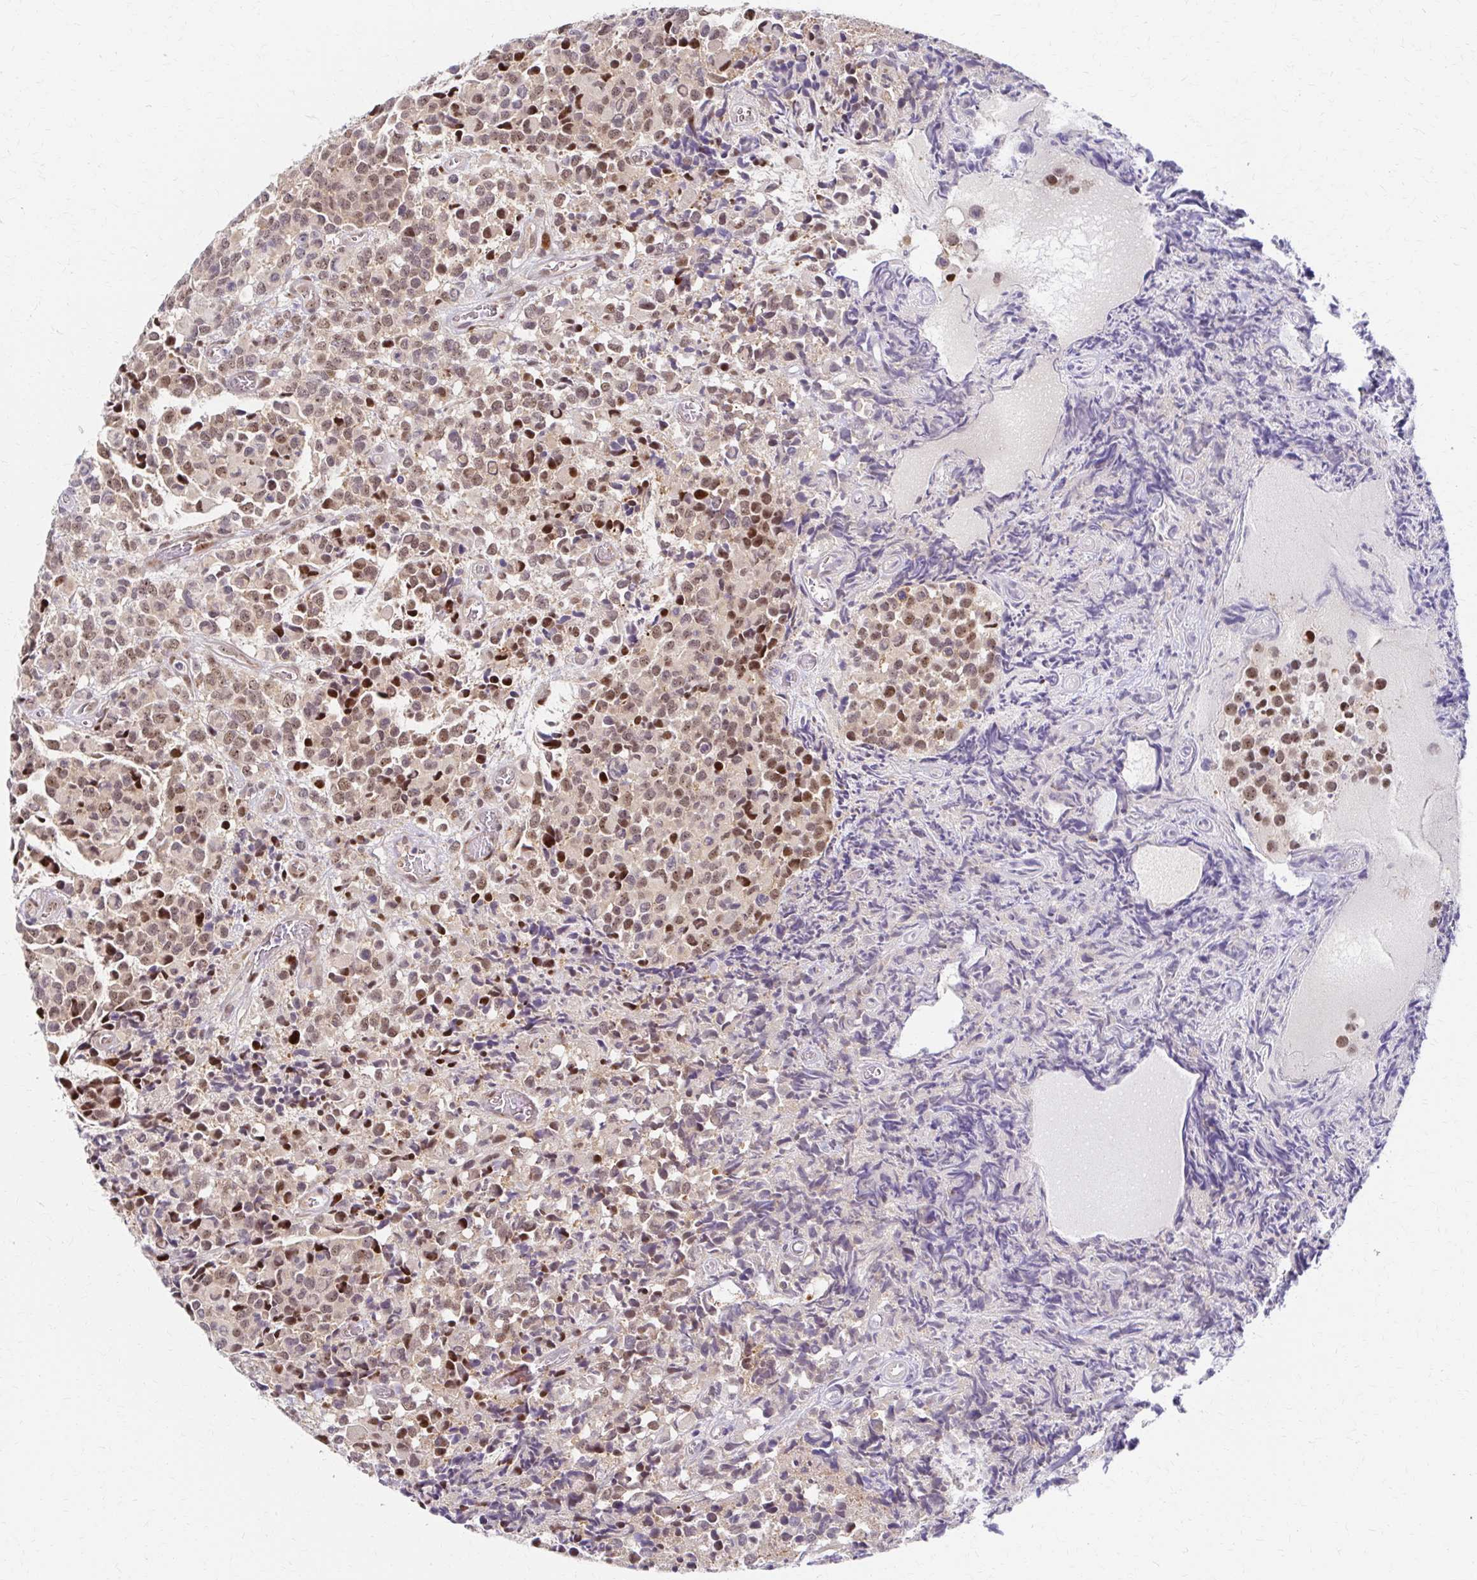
{"staining": {"intensity": "moderate", "quantity": ">75%", "location": "nuclear"}, "tissue": "glioma", "cell_type": "Tumor cells", "image_type": "cancer", "snomed": [{"axis": "morphology", "description": "Glioma, malignant, High grade"}, {"axis": "topography", "description": "Brain"}], "caption": "IHC of glioma exhibits medium levels of moderate nuclear positivity in approximately >75% of tumor cells. (IHC, brightfield microscopy, high magnification).", "gene": "PSMD7", "patient": {"sex": "male", "age": 39}}